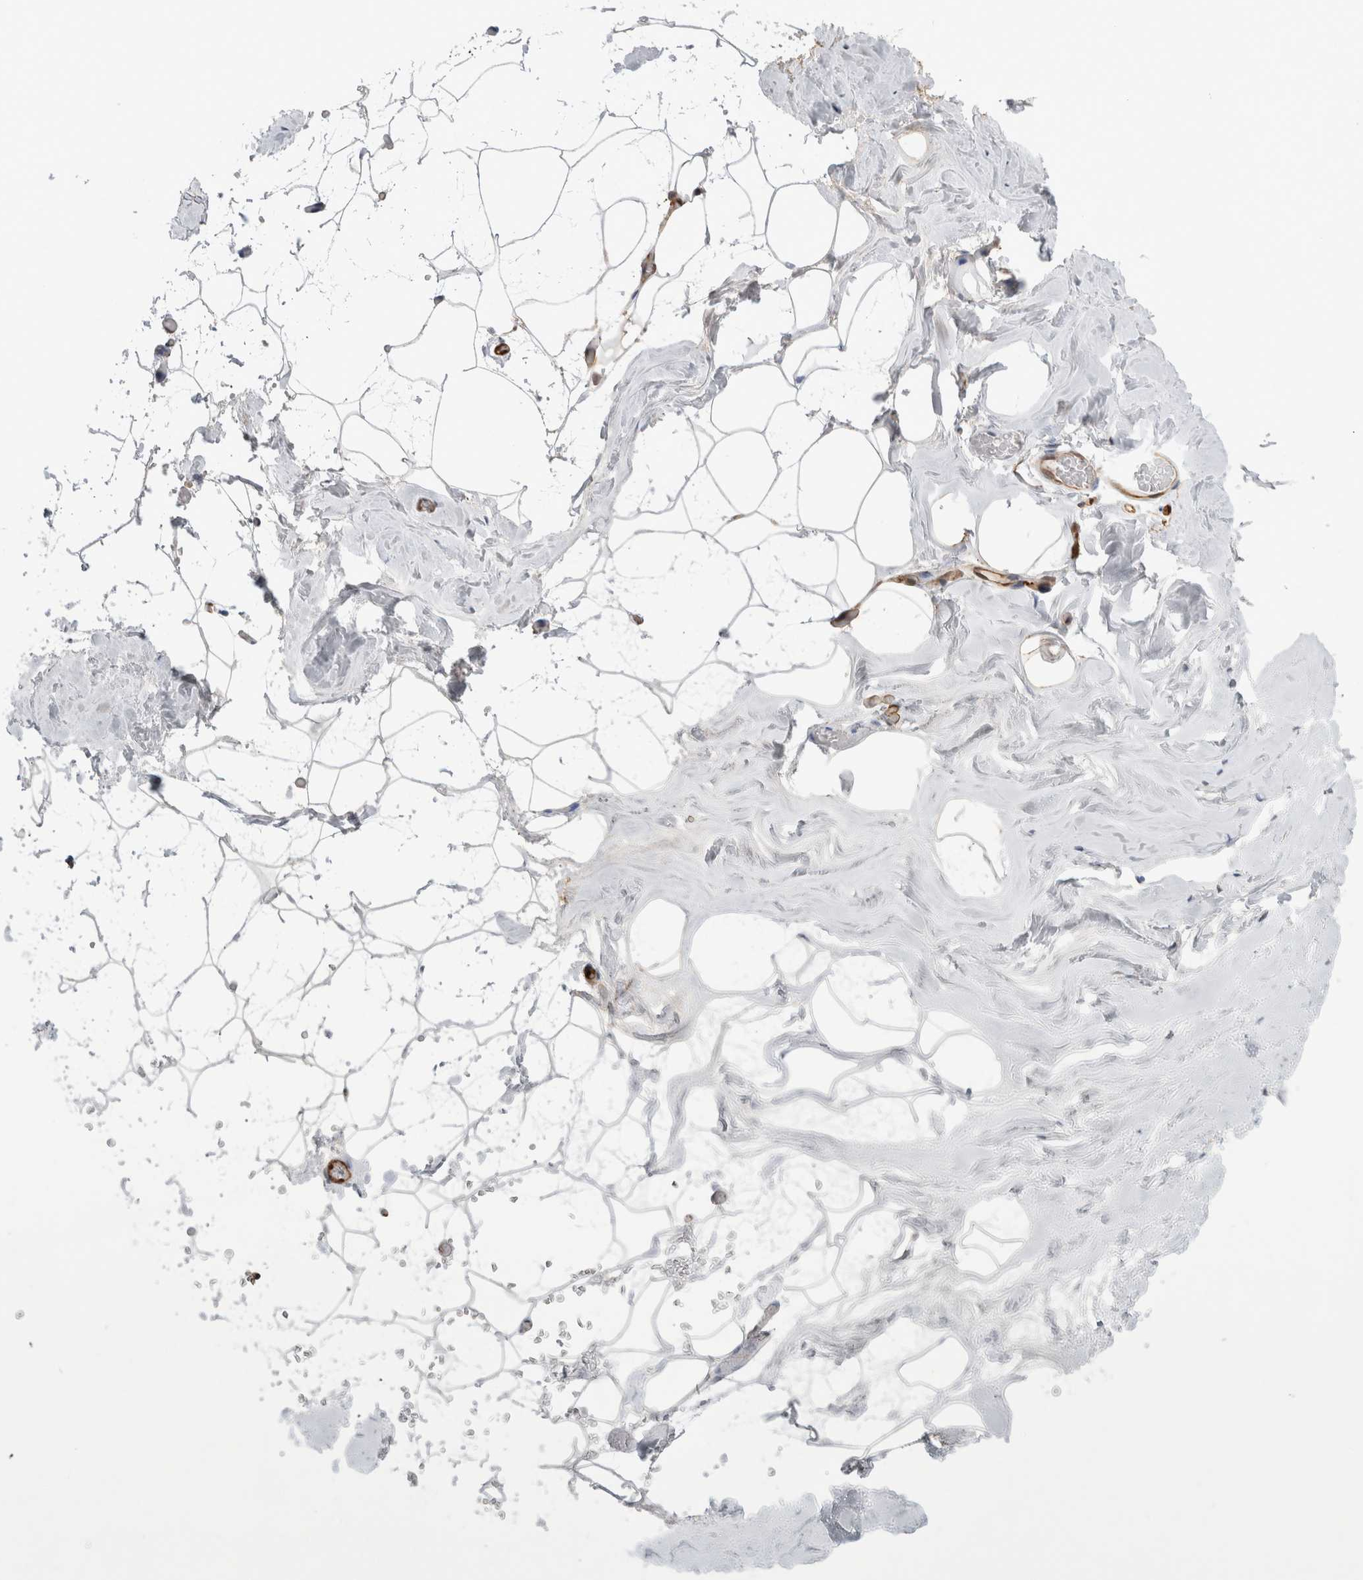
{"staining": {"intensity": "strong", "quantity": "25%-75%", "location": "cytoplasmic/membranous"}, "tissue": "adipose tissue", "cell_type": "Adipocytes", "image_type": "normal", "snomed": [{"axis": "morphology", "description": "Normal tissue, NOS"}, {"axis": "morphology", "description": "Fibrosis, NOS"}, {"axis": "topography", "description": "Breast"}, {"axis": "topography", "description": "Adipose tissue"}], "caption": "Adipocytes show high levels of strong cytoplasmic/membranous staining in approximately 25%-75% of cells in unremarkable human adipose tissue.", "gene": "NAPEPLD", "patient": {"sex": "female", "age": 39}}